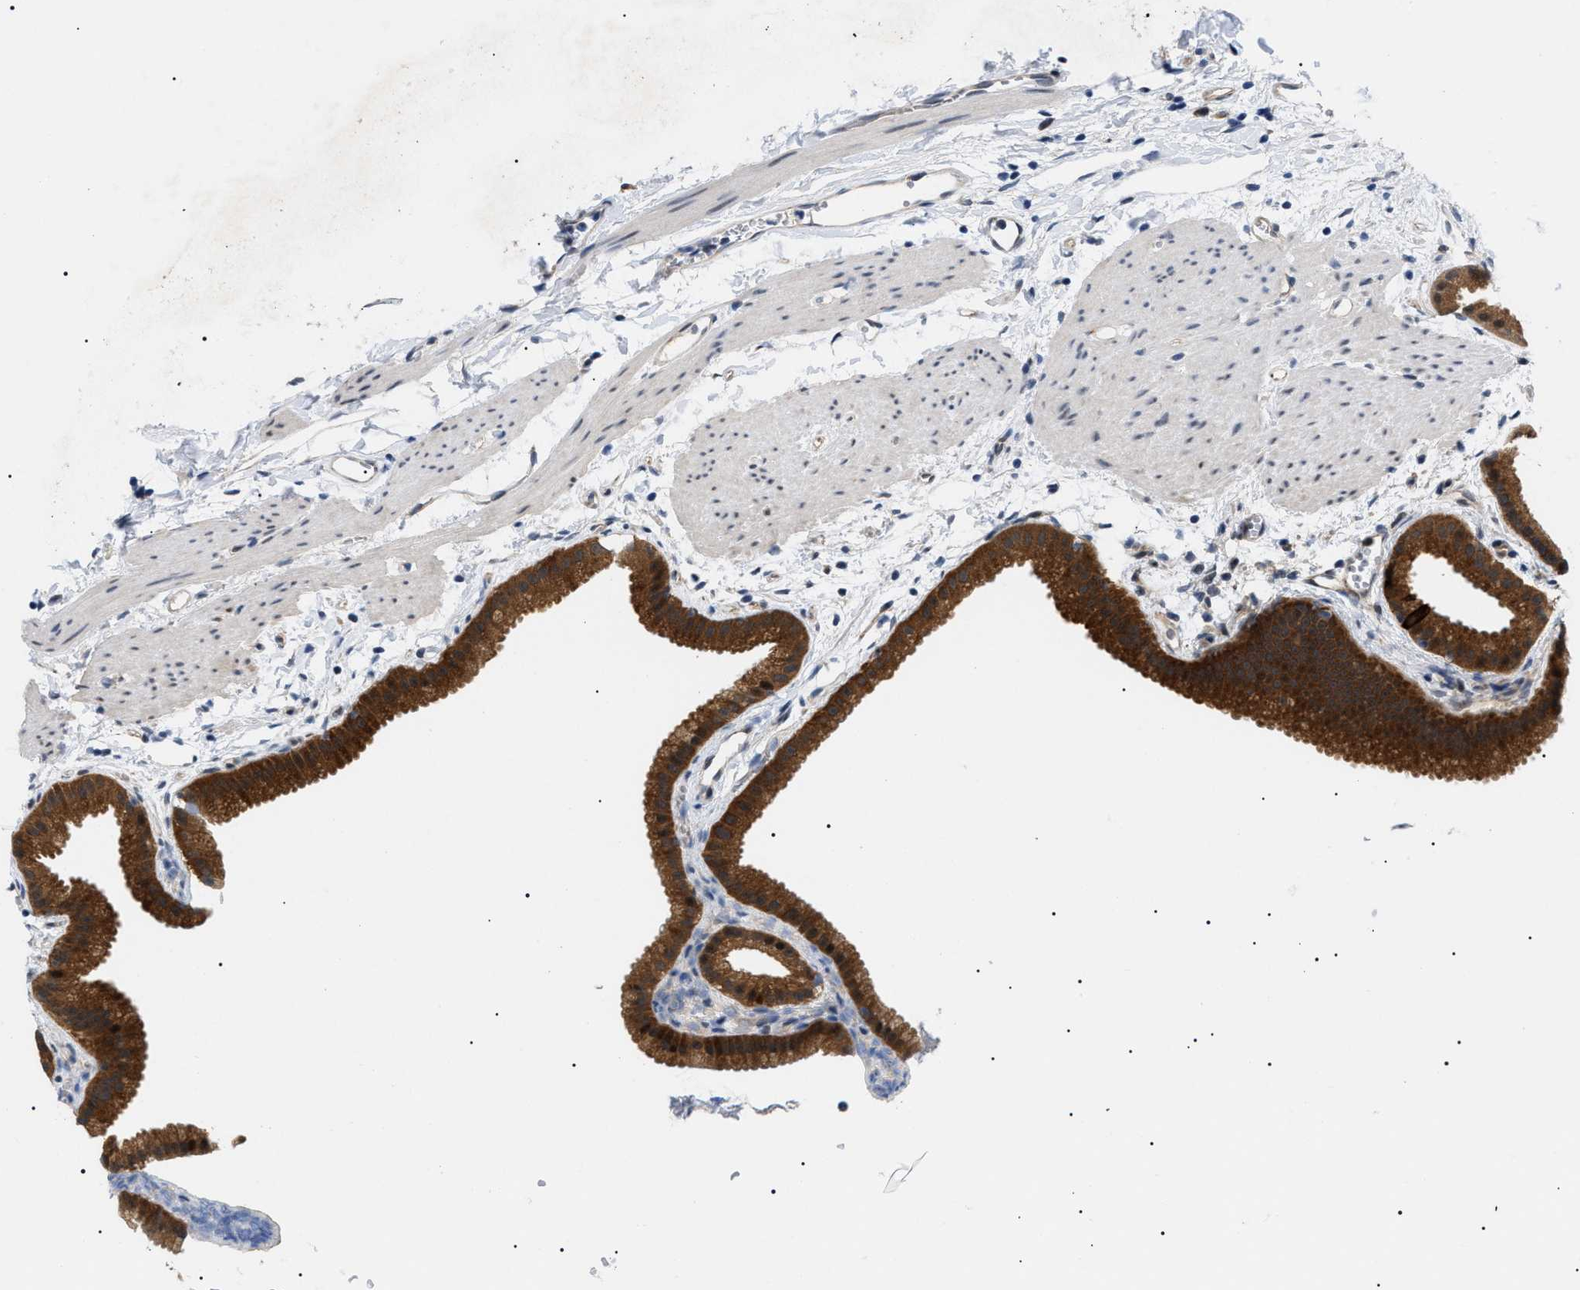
{"staining": {"intensity": "strong", "quantity": ">75%", "location": "cytoplasmic/membranous"}, "tissue": "gallbladder", "cell_type": "Glandular cells", "image_type": "normal", "snomed": [{"axis": "morphology", "description": "Normal tissue, NOS"}, {"axis": "topography", "description": "Gallbladder"}], "caption": "Glandular cells show strong cytoplasmic/membranous positivity in approximately >75% of cells in normal gallbladder.", "gene": "GARRE1", "patient": {"sex": "female", "age": 64}}